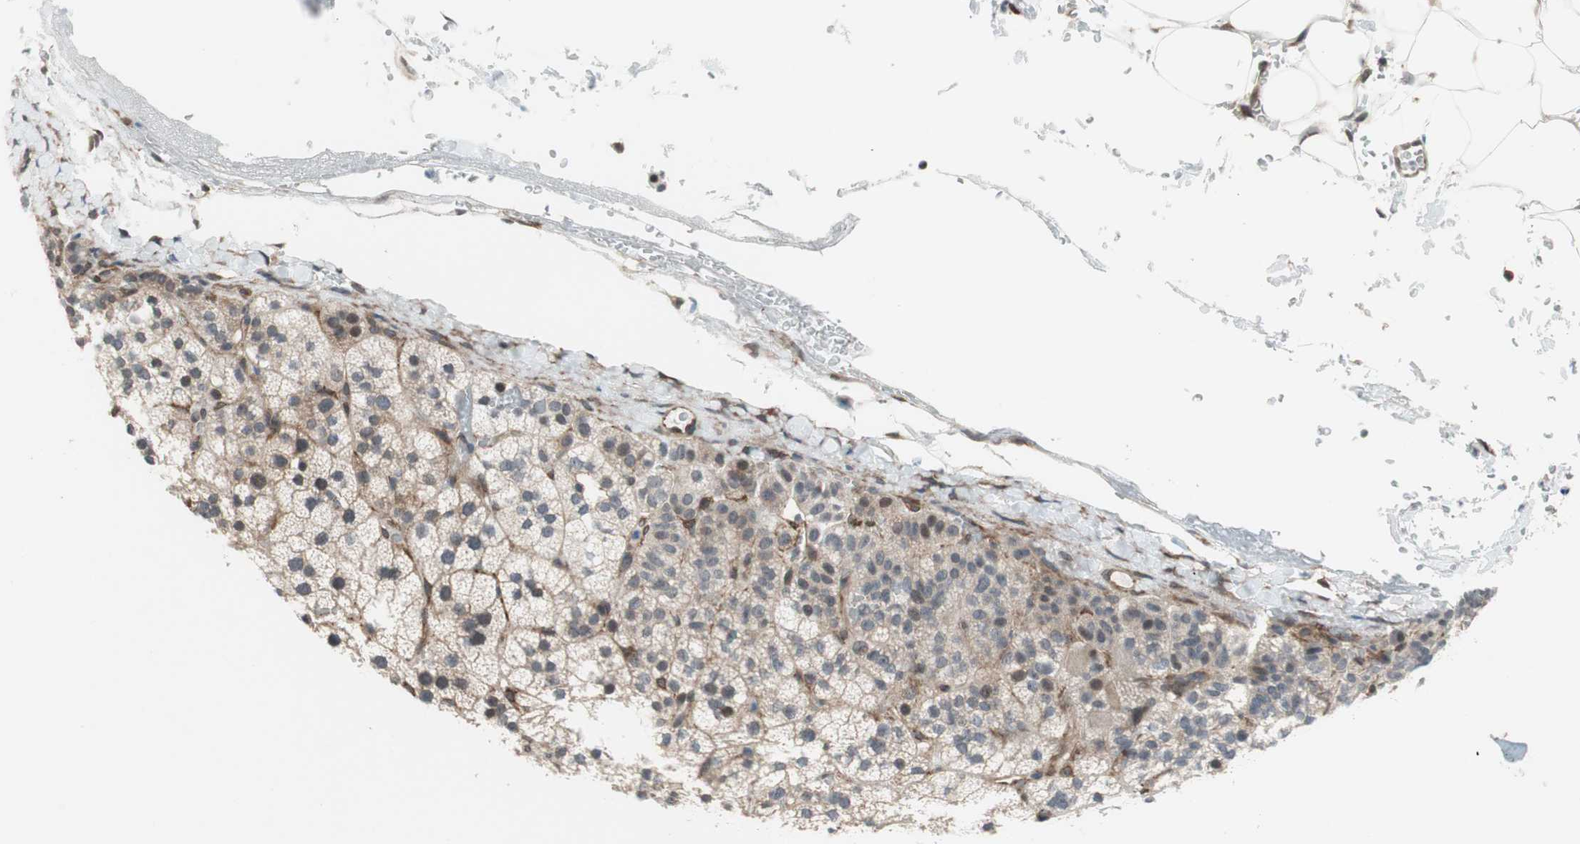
{"staining": {"intensity": "weak", "quantity": "25%-75%", "location": "cytoplasmic/membranous"}, "tissue": "adrenal gland", "cell_type": "Glandular cells", "image_type": "normal", "snomed": [{"axis": "morphology", "description": "Normal tissue, NOS"}, {"axis": "topography", "description": "Adrenal gland"}], "caption": "Unremarkable adrenal gland reveals weak cytoplasmic/membranous positivity in about 25%-75% of glandular cells.", "gene": "ZNF512B", "patient": {"sex": "male", "age": 35}}